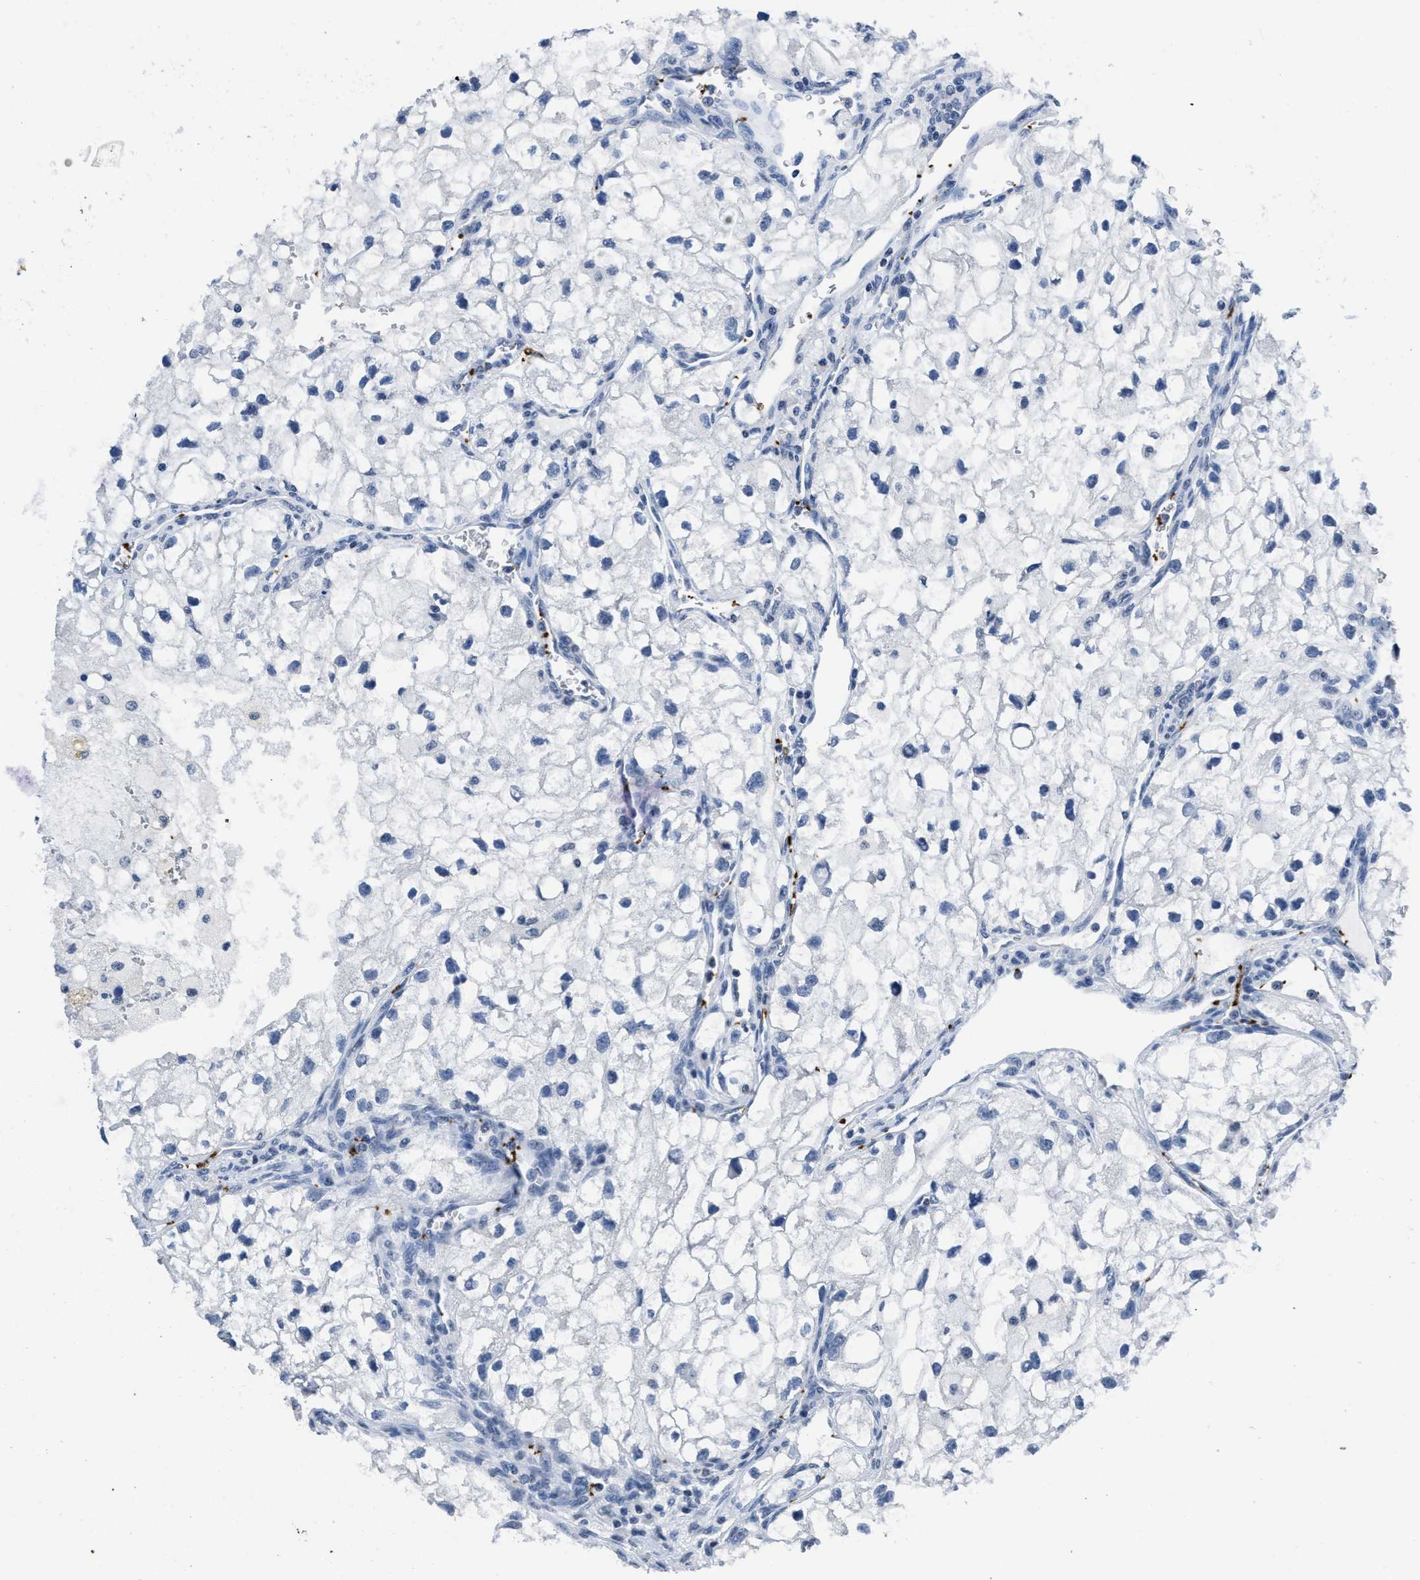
{"staining": {"intensity": "negative", "quantity": "none", "location": "none"}, "tissue": "renal cancer", "cell_type": "Tumor cells", "image_type": "cancer", "snomed": [{"axis": "morphology", "description": "Adenocarcinoma, NOS"}, {"axis": "topography", "description": "Kidney"}], "caption": "There is no significant expression in tumor cells of adenocarcinoma (renal).", "gene": "ITGA2B", "patient": {"sex": "female", "age": 70}}